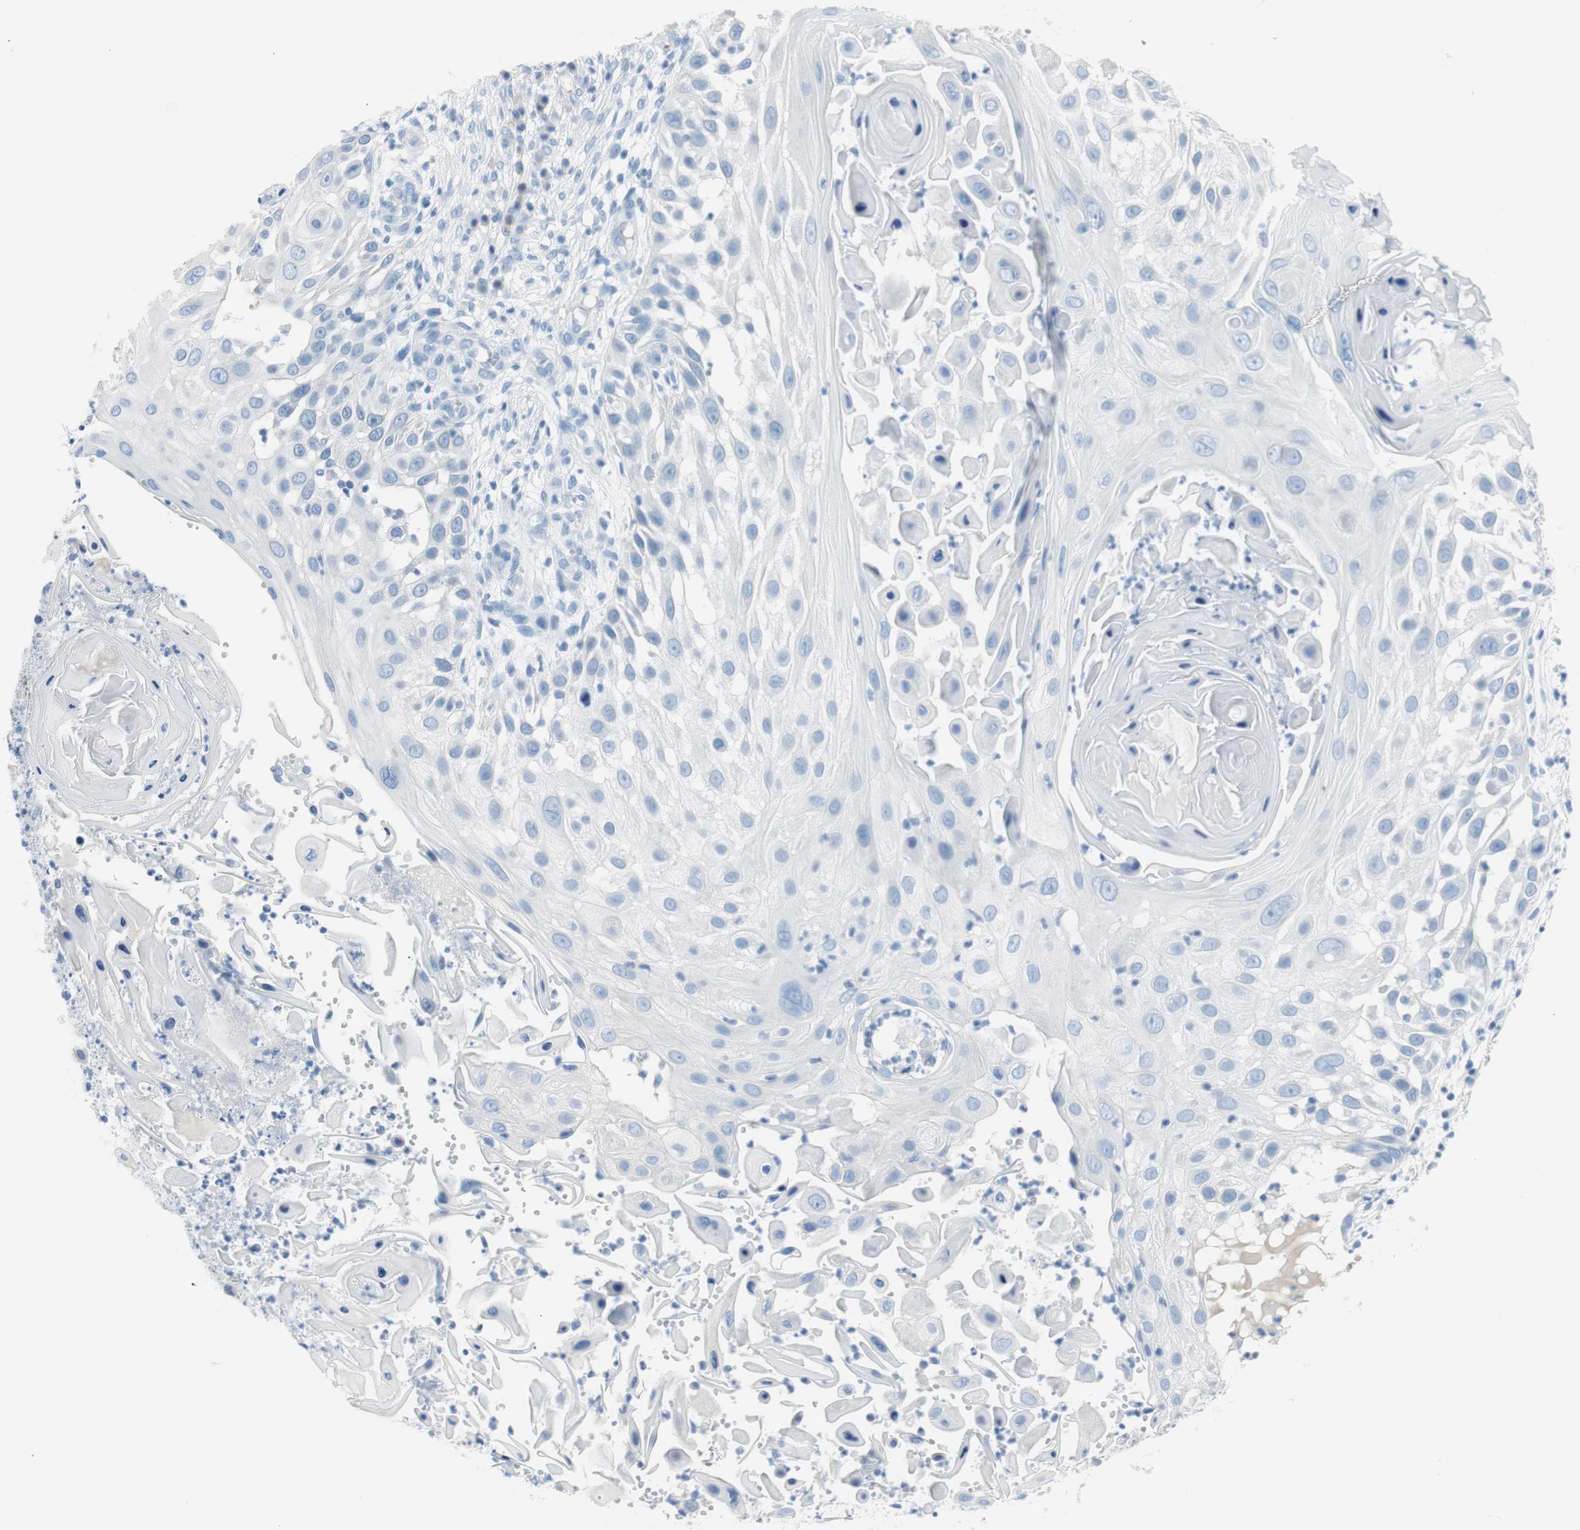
{"staining": {"intensity": "negative", "quantity": "none", "location": "none"}, "tissue": "skin cancer", "cell_type": "Tumor cells", "image_type": "cancer", "snomed": [{"axis": "morphology", "description": "Squamous cell carcinoma, NOS"}, {"axis": "topography", "description": "Skin"}], "caption": "High power microscopy photomicrograph of an immunohistochemistry image of skin cancer, revealing no significant positivity in tumor cells.", "gene": "MYH1", "patient": {"sex": "female", "age": 44}}